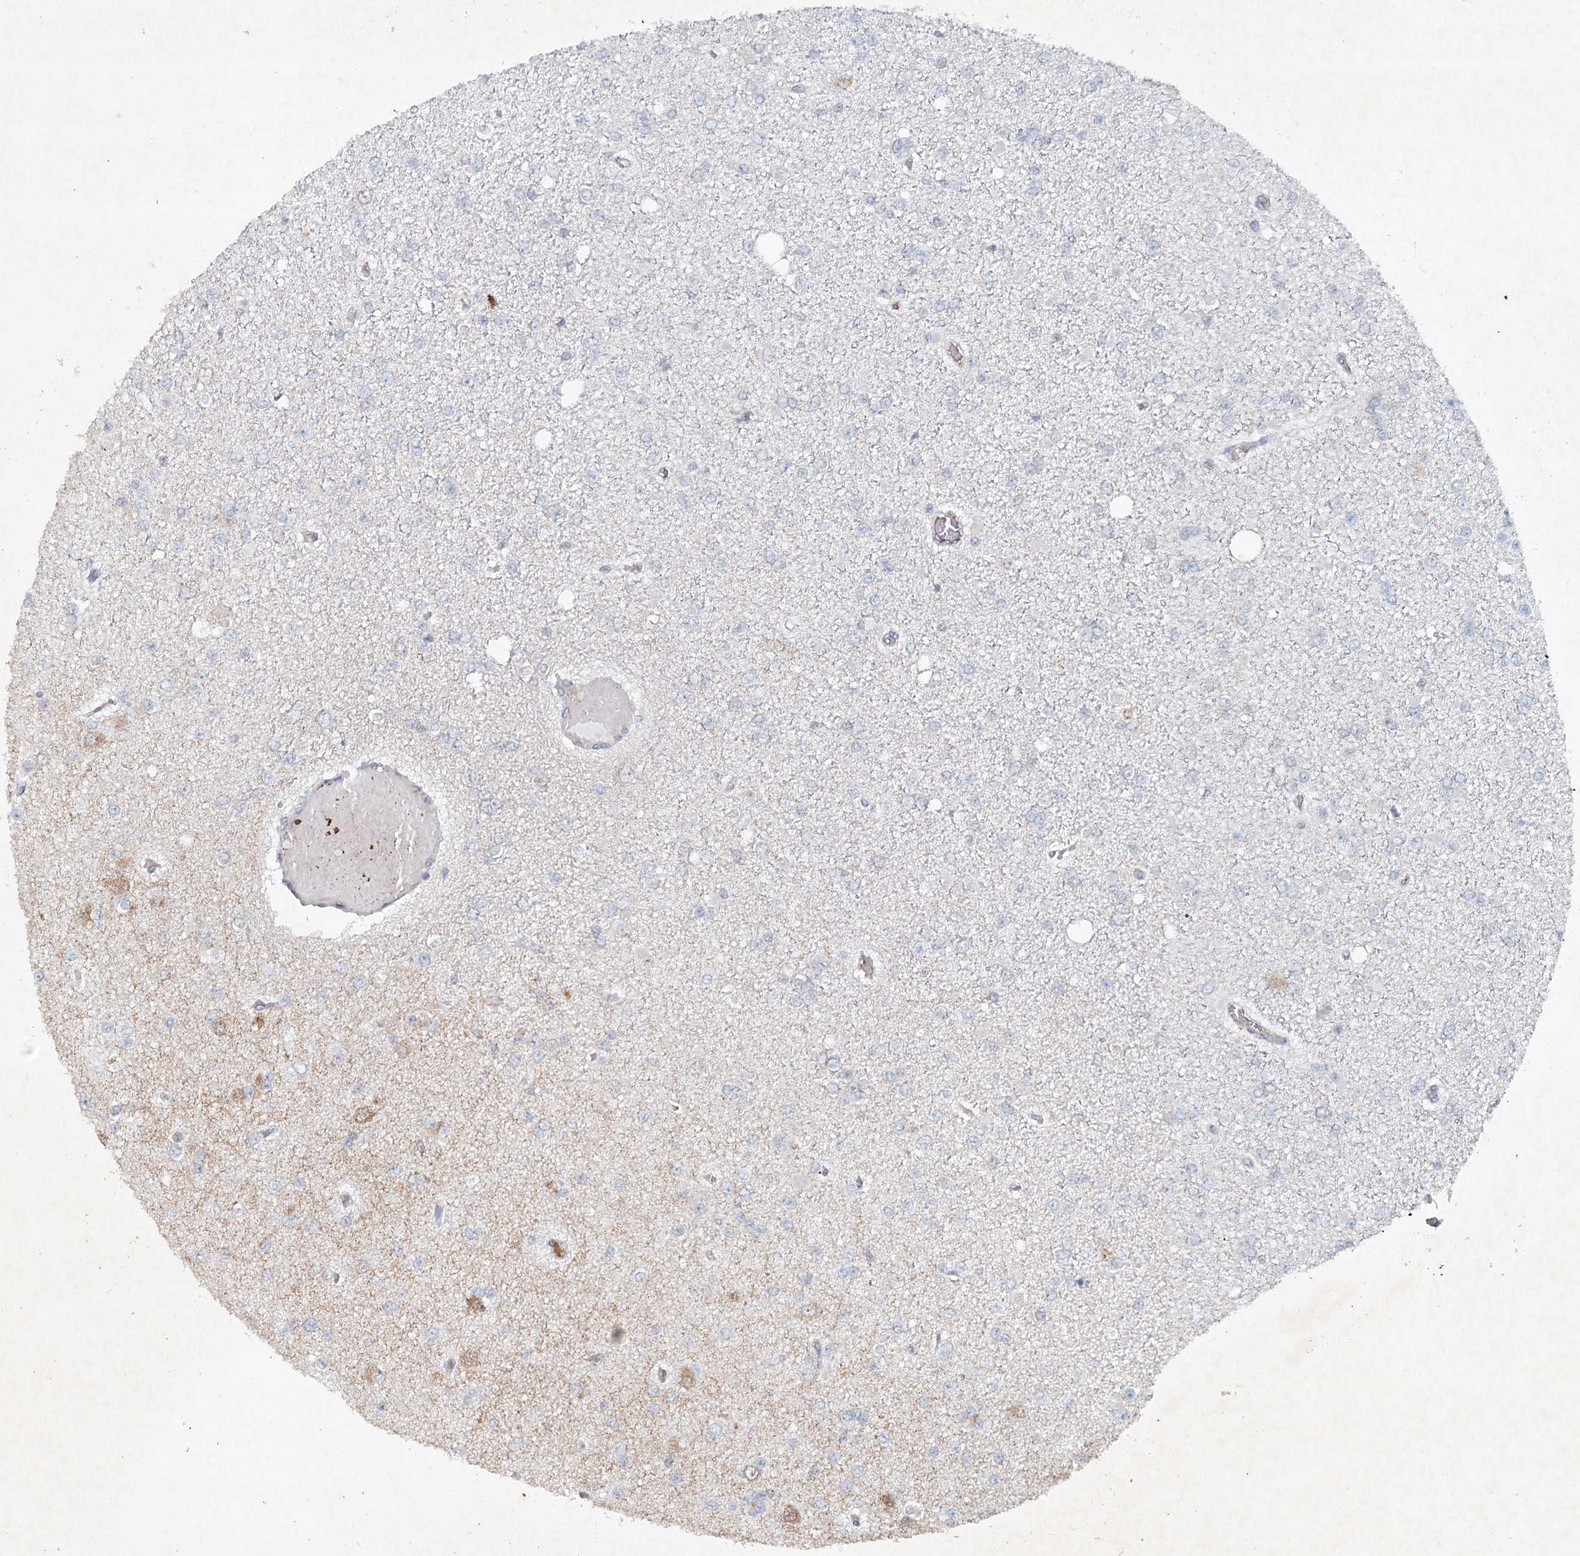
{"staining": {"intensity": "negative", "quantity": "none", "location": "none"}, "tissue": "glioma", "cell_type": "Tumor cells", "image_type": "cancer", "snomed": [{"axis": "morphology", "description": "Glioma, malignant, Low grade"}, {"axis": "topography", "description": "Brain"}], "caption": "Tumor cells show no significant staining in glioma.", "gene": "SYNPO", "patient": {"sex": "female", "age": 22}}